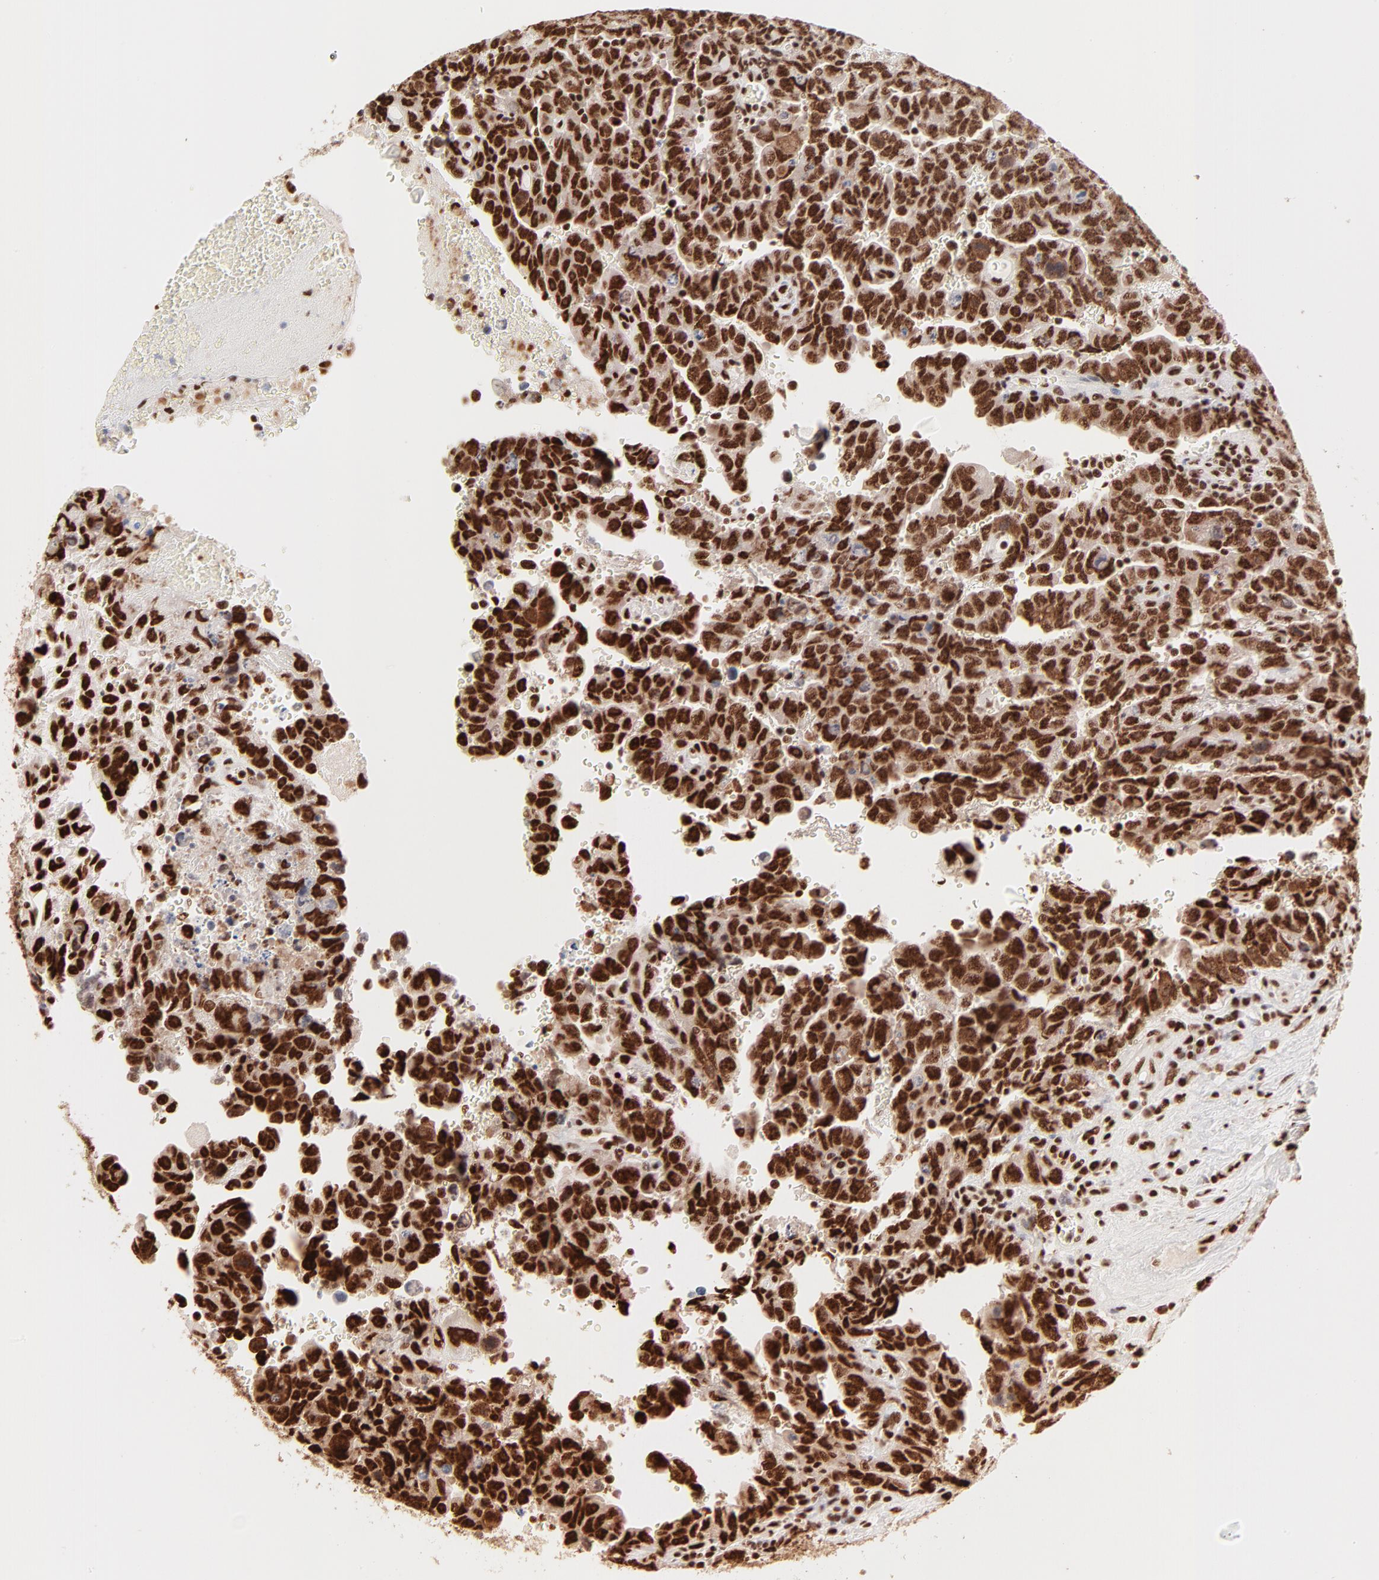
{"staining": {"intensity": "strong", "quantity": ">75%", "location": "nuclear"}, "tissue": "testis cancer", "cell_type": "Tumor cells", "image_type": "cancer", "snomed": [{"axis": "morphology", "description": "Carcinoma, Embryonal, NOS"}, {"axis": "topography", "description": "Testis"}], "caption": "The immunohistochemical stain shows strong nuclear staining in tumor cells of testis cancer tissue.", "gene": "TARDBP", "patient": {"sex": "male", "age": 28}}